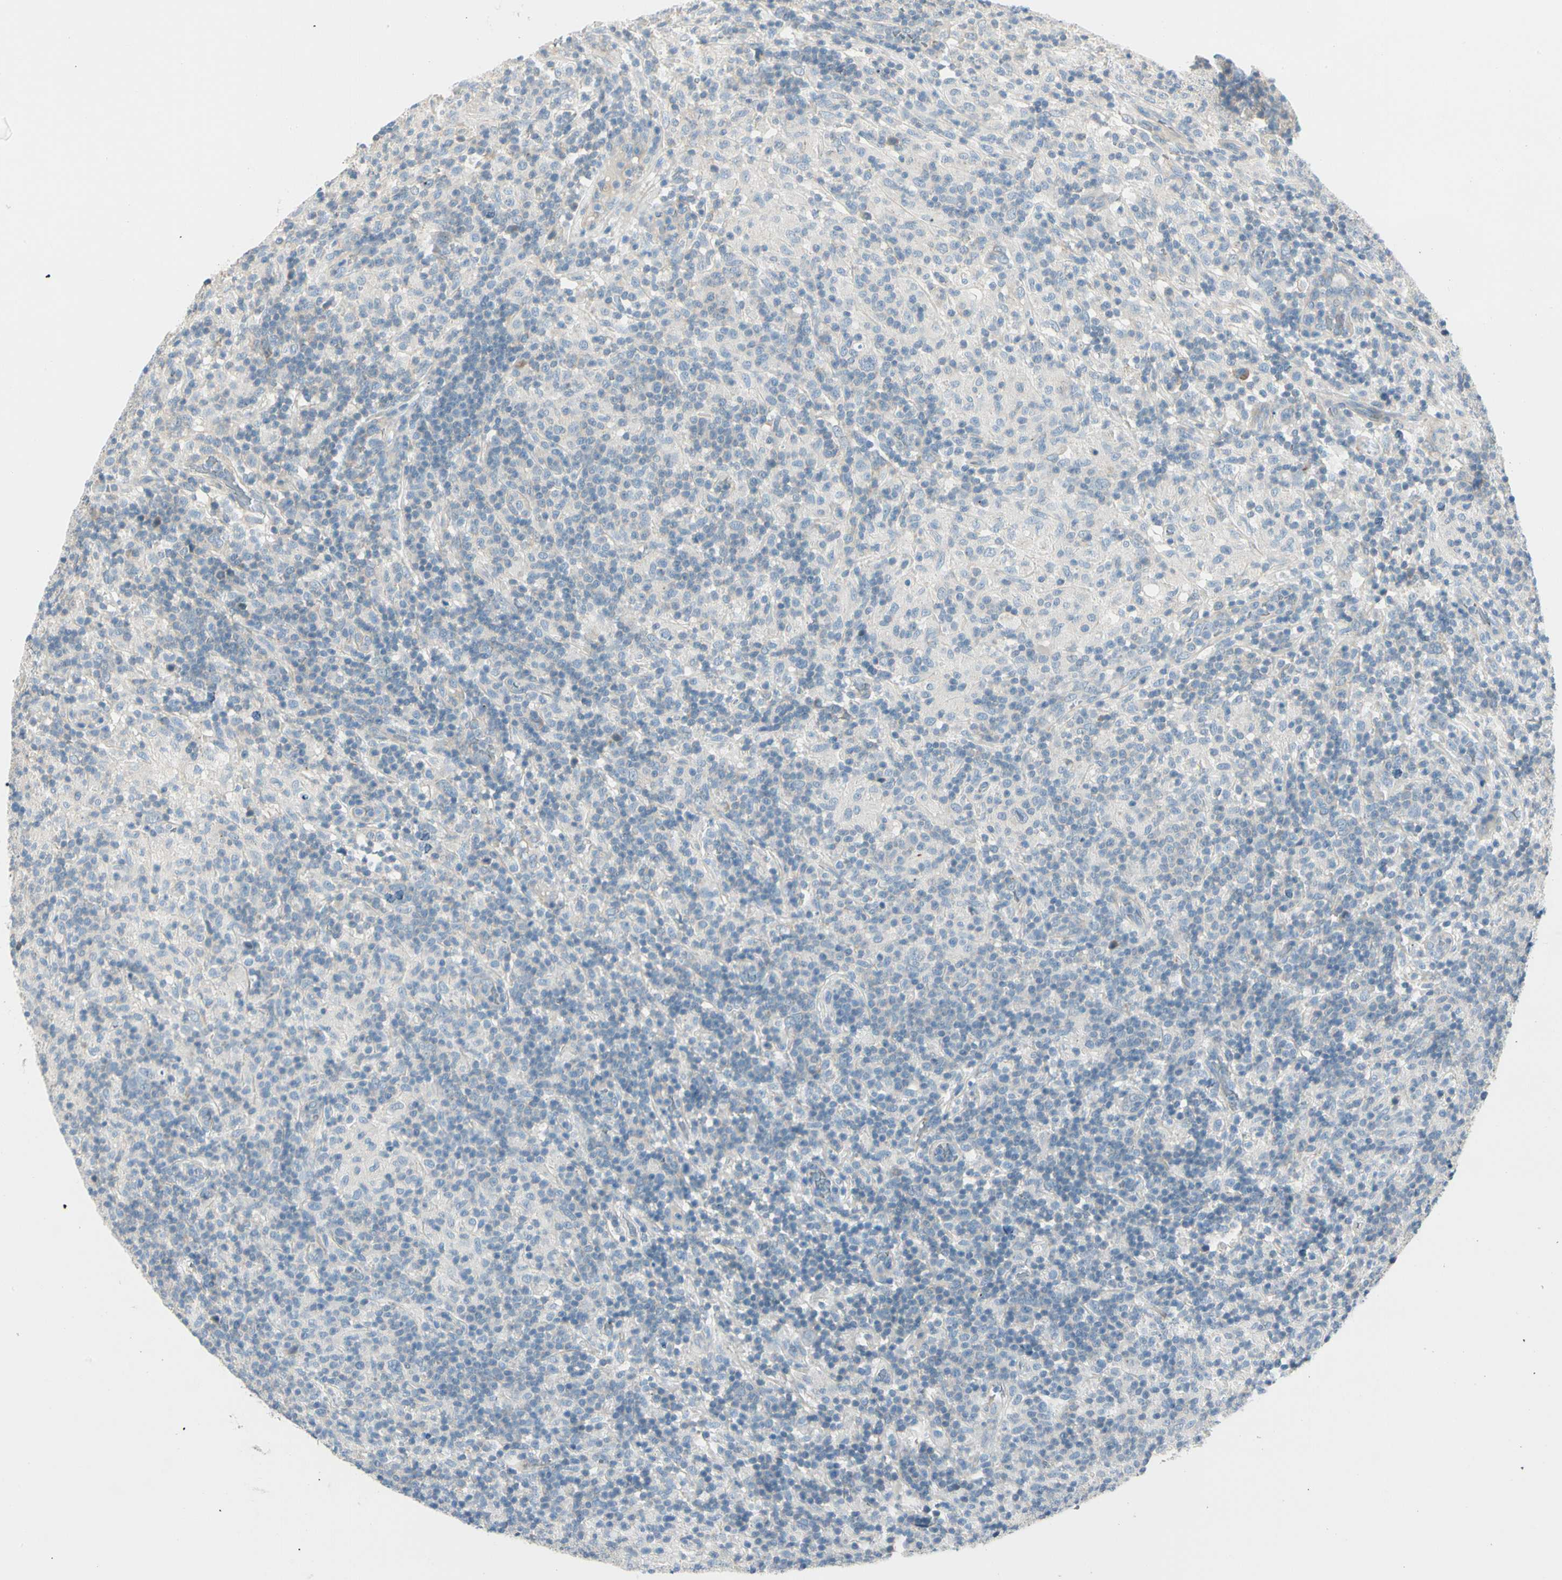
{"staining": {"intensity": "negative", "quantity": "none", "location": "none"}, "tissue": "lymphoma", "cell_type": "Tumor cells", "image_type": "cancer", "snomed": [{"axis": "morphology", "description": "Hodgkin's disease, NOS"}, {"axis": "topography", "description": "Lymph node"}], "caption": "This micrograph is of lymphoma stained with immunohistochemistry to label a protein in brown with the nuclei are counter-stained blue. There is no staining in tumor cells.", "gene": "DUSP12", "patient": {"sex": "male", "age": 70}}